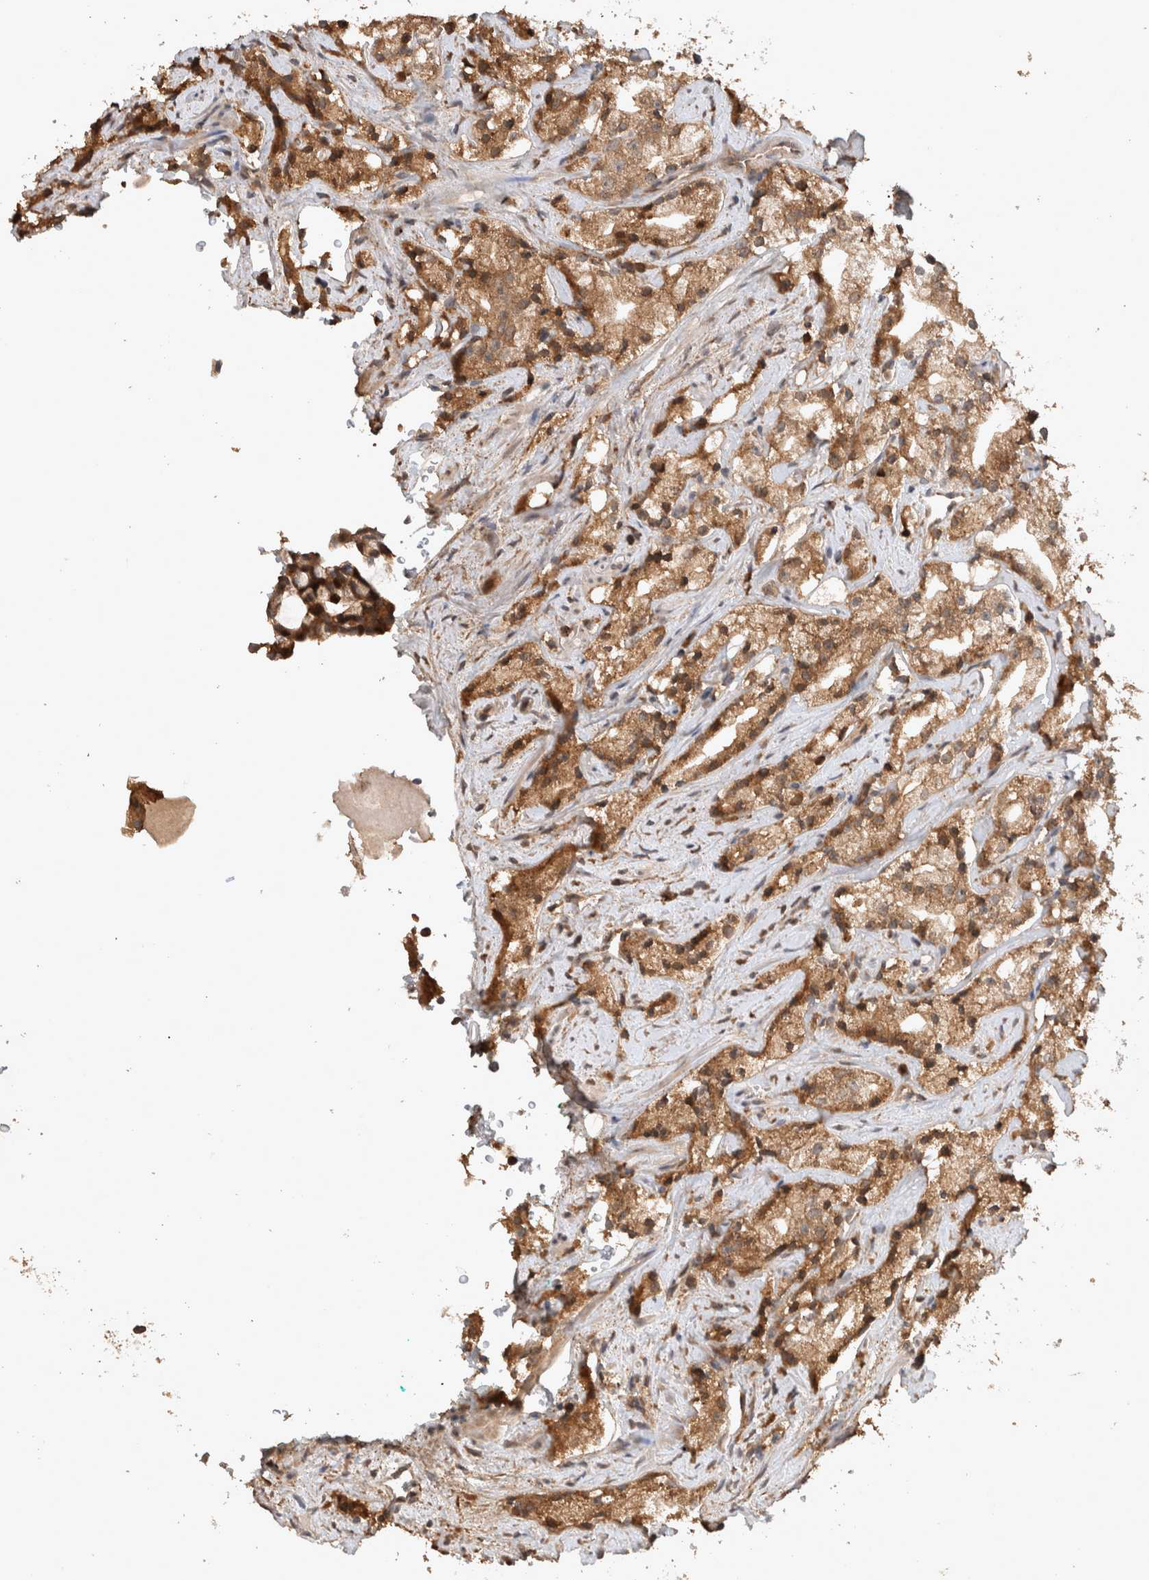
{"staining": {"intensity": "moderate", "quantity": ">75%", "location": "cytoplasmic/membranous,nuclear"}, "tissue": "prostate cancer", "cell_type": "Tumor cells", "image_type": "cancer", "snomed": [{"axis": "morphology", "description": "Adenocarcinoma, High grade"}, {"axis": "topography", "description": "Prostate"}], "caption": "Tumor cells demonstrate moderate cytoplasmic/membranous and nuclear positivity in approximately >75% of cells in high-grade adenocarcinoma (prostate).", "gene": "OTUD7B", "patient": {"sex": "male", "age": 64}}